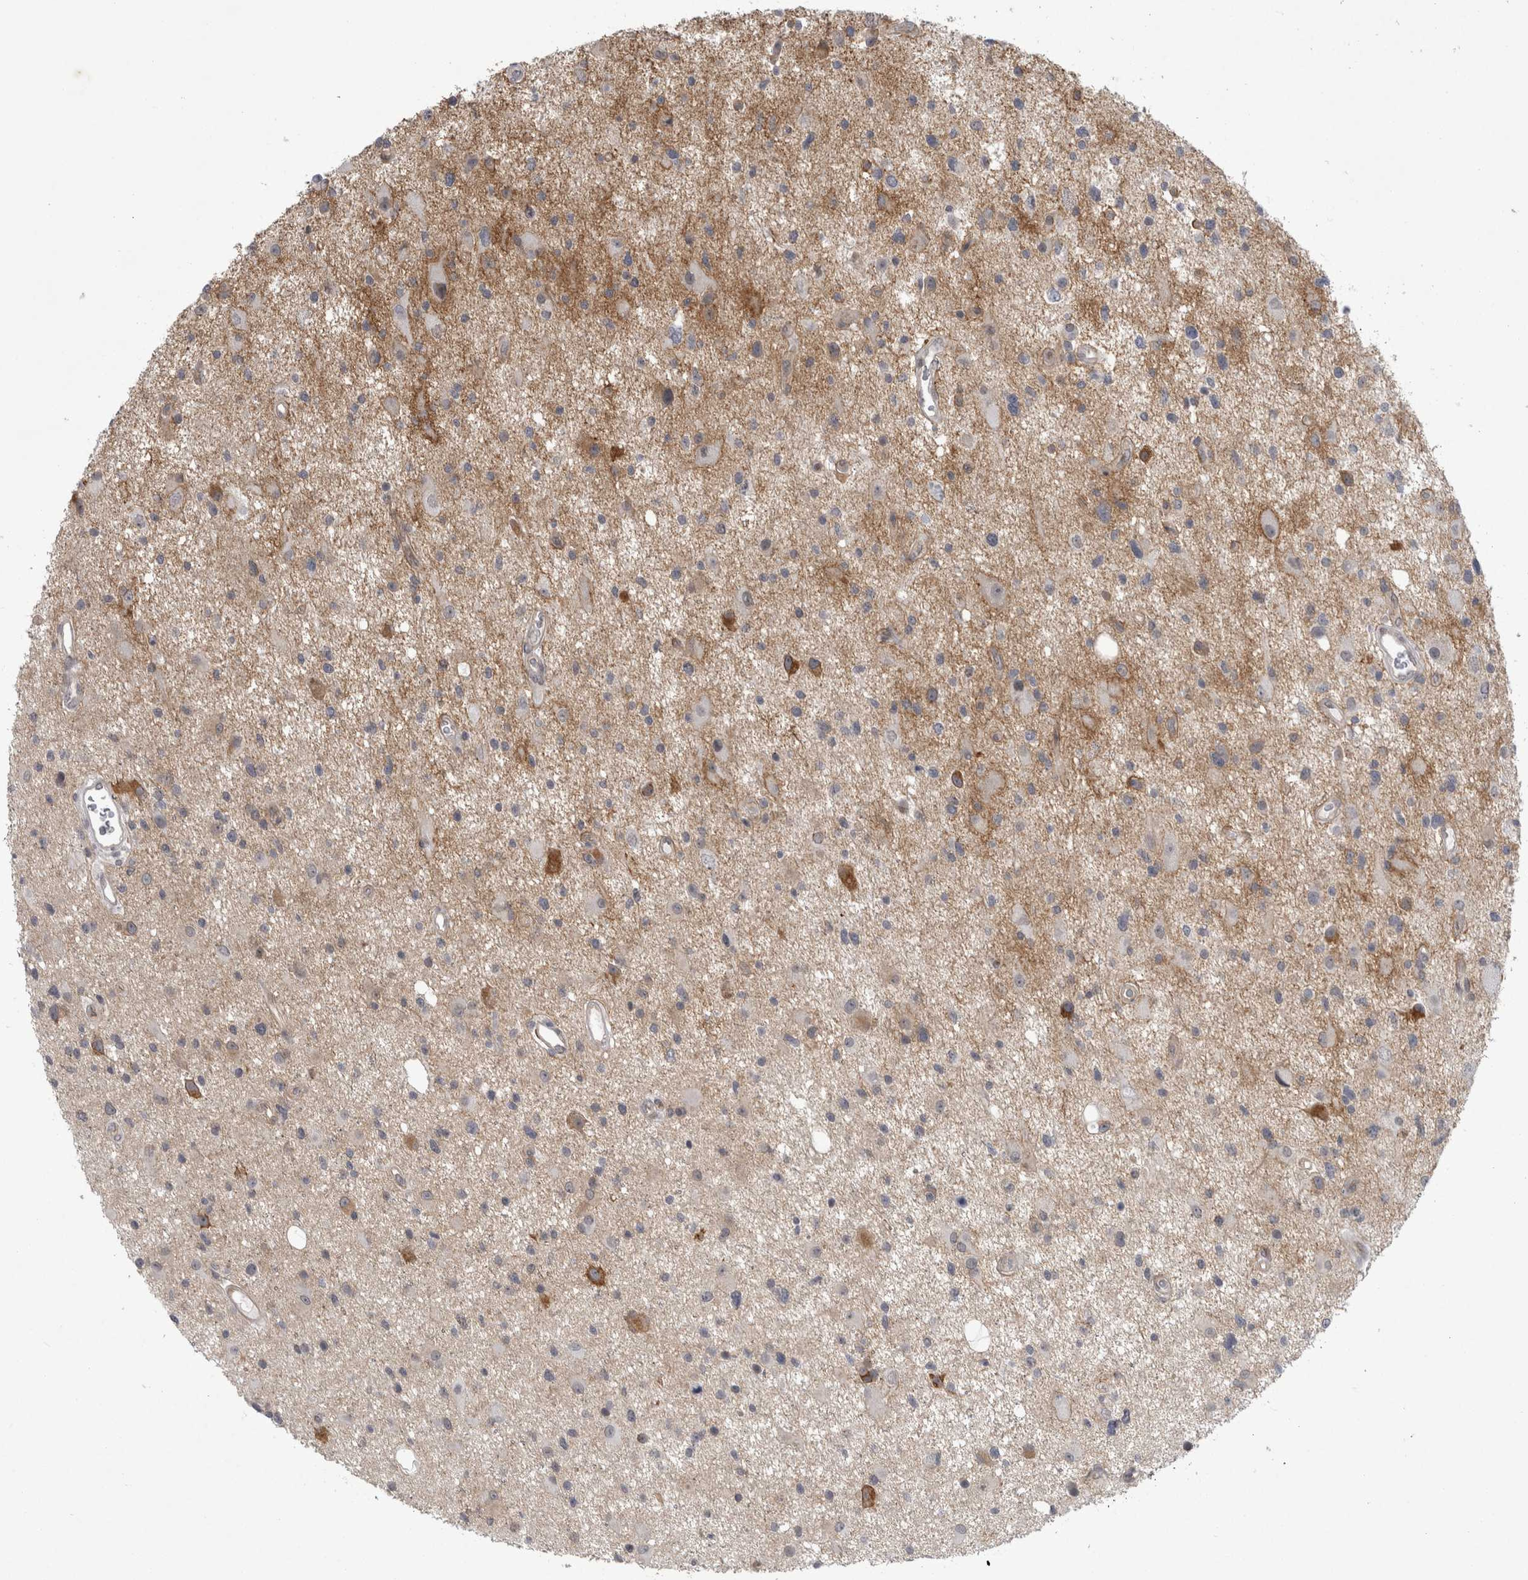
{"staining": {"intensity": "weak", "quantity": "<25%", "location": "cytoplasmic/membranous"}, "tissue": "glioma", "cell_type": "Tumor cells", "image_type": "cancer", "snomed": [{"axis": "morphology", "description": "Glioma, malignant, High grade"}, {"axis": "topography", "description": "Brain"}], "caption": "Protein analysis of glioma reveals no significant staining in tumor cells.", "gene": "PARP11", "patient": {"sex": "male", "age": 33}}